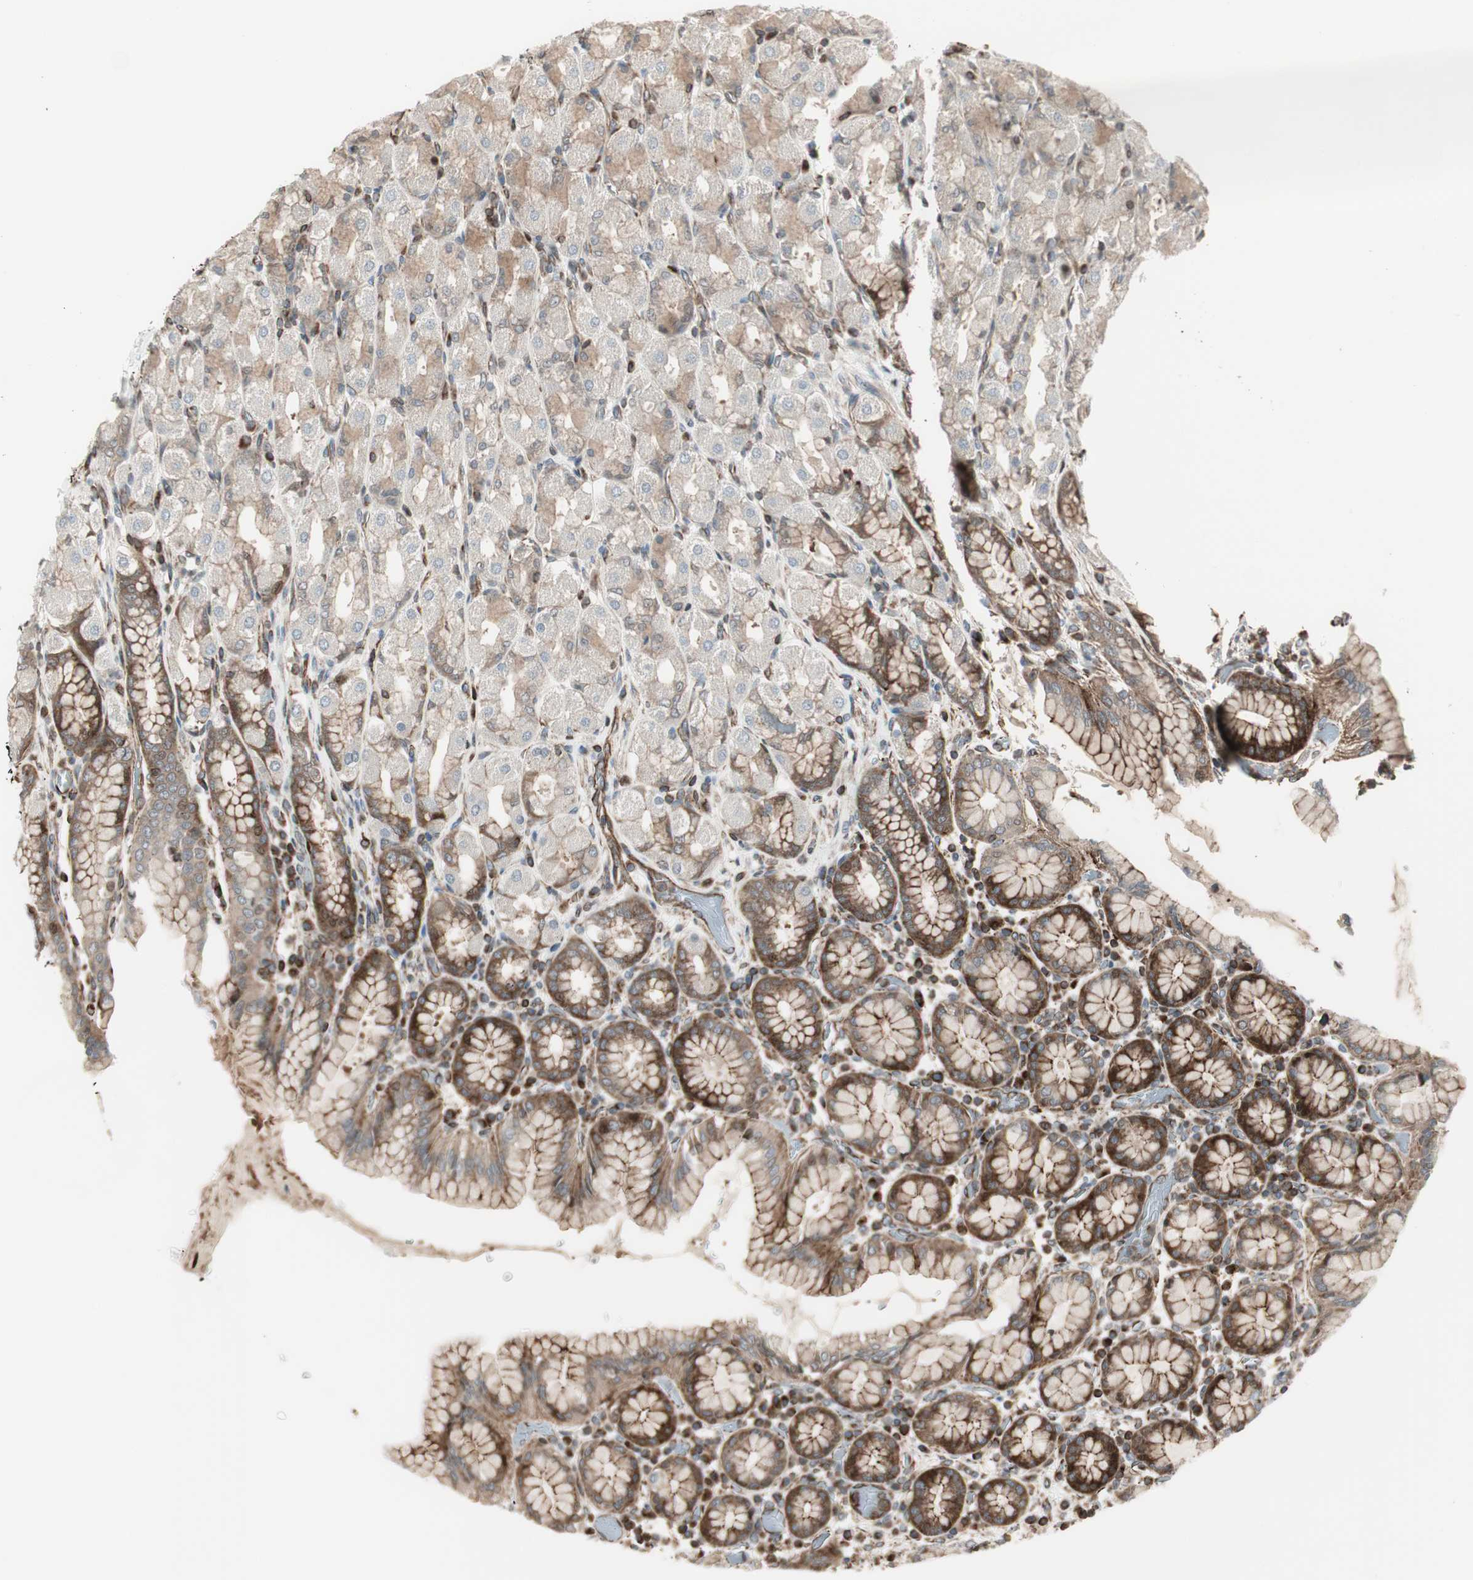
{"staining": {"intensity": "moderate", "quantity": "25%-75%", "location": "cytoplasmic/membranous"}, "tissue": "stomach", "cell_type": "Glandular cells", "image_type": "normal", "snomed": [{"axis": "morphology", "description": "Normal tissue, NOS"}, {"axis": "topography", "description": "Stomach, upper"}], "caption": "Protein staining displays moderate cytoplasmic/membranous expression in approximately 25%-75% of glandular cells in unremarkable stomach. (Stains: DAB in brown, nuclei in blue, Microscopy: brightfield microscopy at high magnification).", "gene": "MAD2L2", "patient": {"sex": "male", "age": 68}}